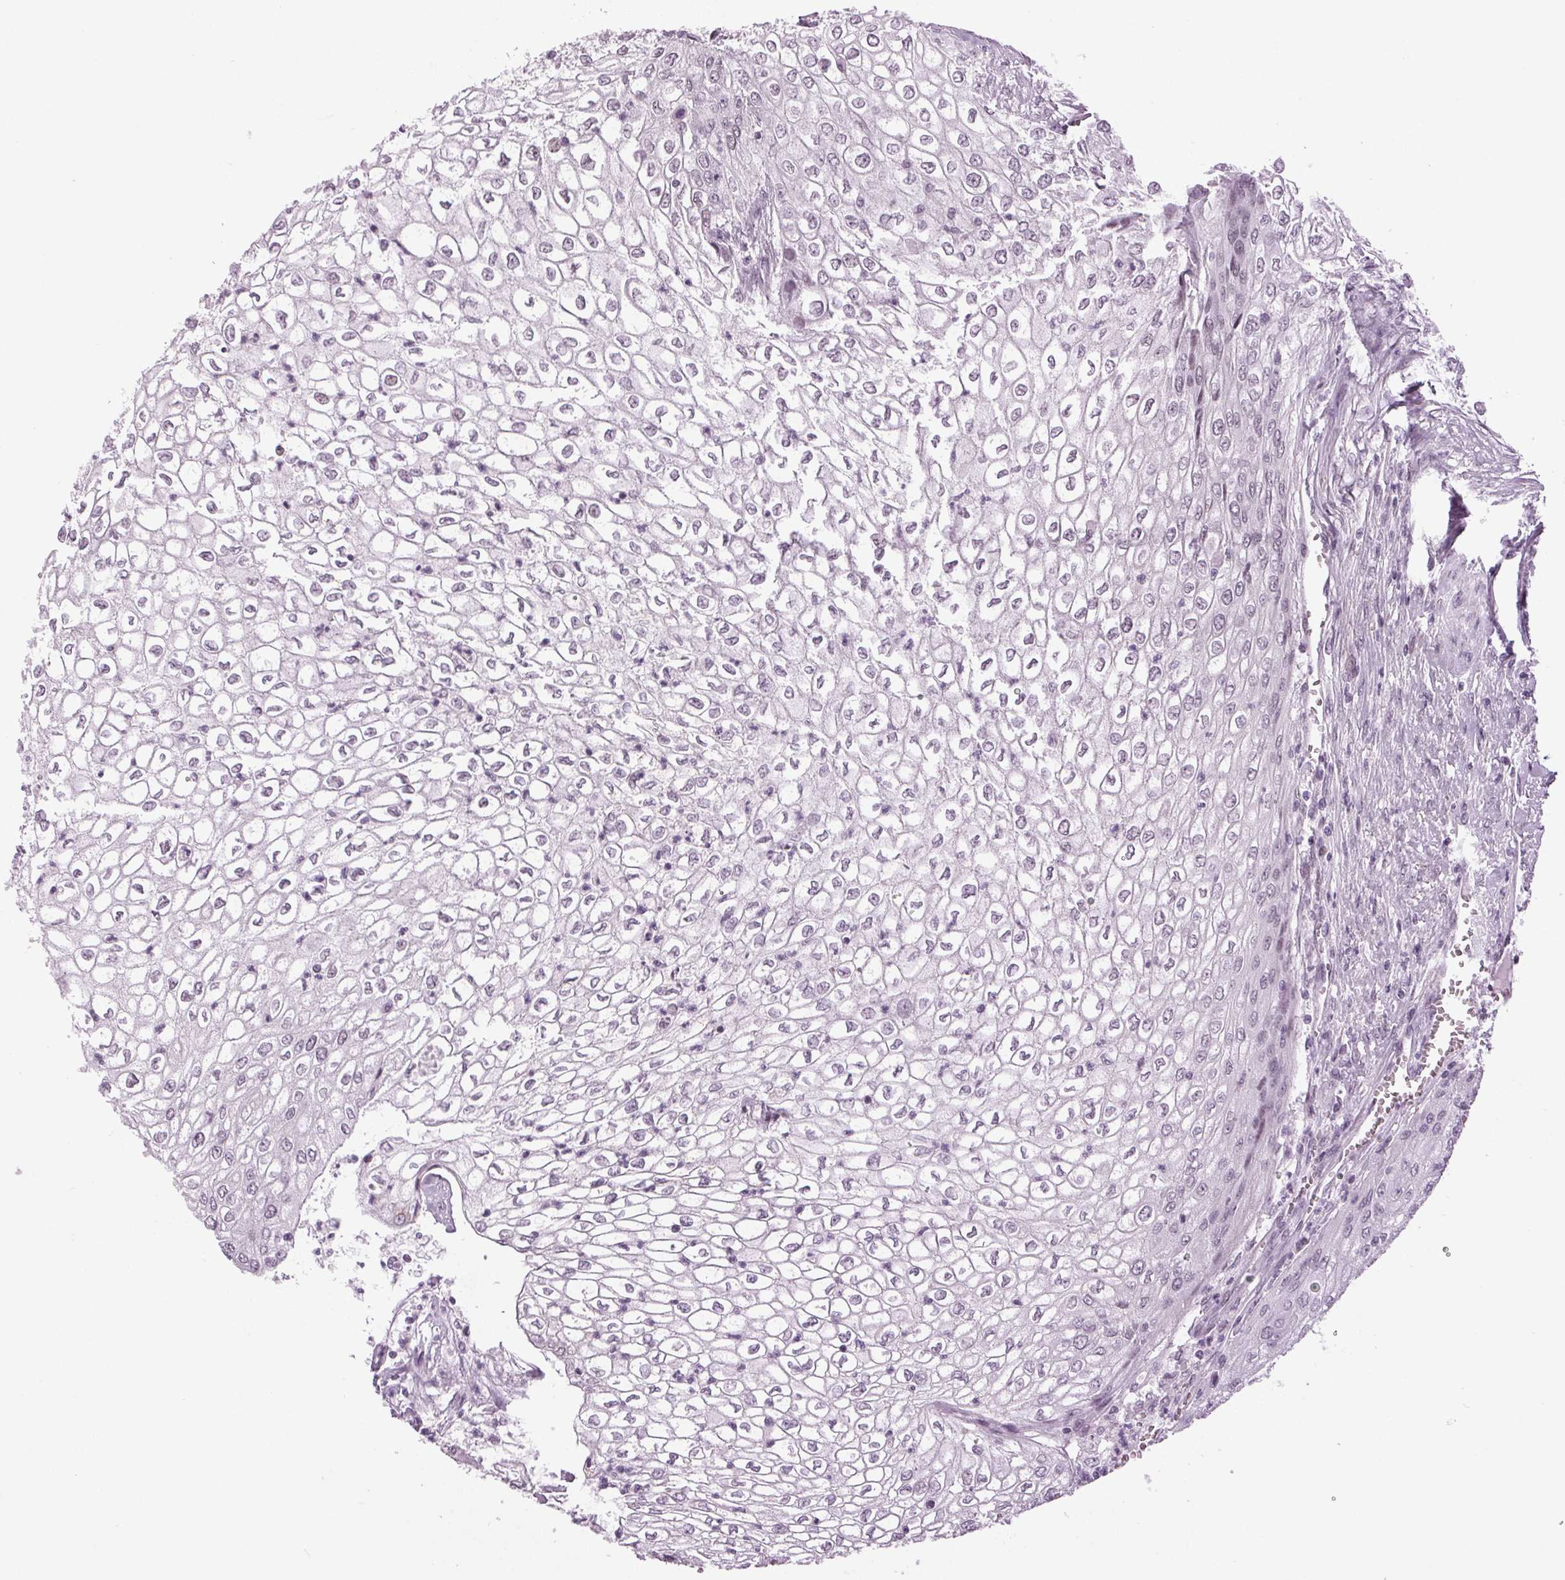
{"staining": {"intensity": "negative", "quantity": "none", "location": "none"}, "tissue": "urothelial cancer", "cell_type": "Tumor cells", "image_type": "cancer", "snomed": [{"axis": "morphology", "description": "Urothelial carcinoma, High grade"}, {"axis": "topography", "description": "Urinary bladder"}], "caption": "Urothelial carcinoma (high-grade) was stained to show a protein in brown. There is no significant positivity in tumor cells.", "gene": "DNAH12", "patient": {"sex": "male", "age": 62}}